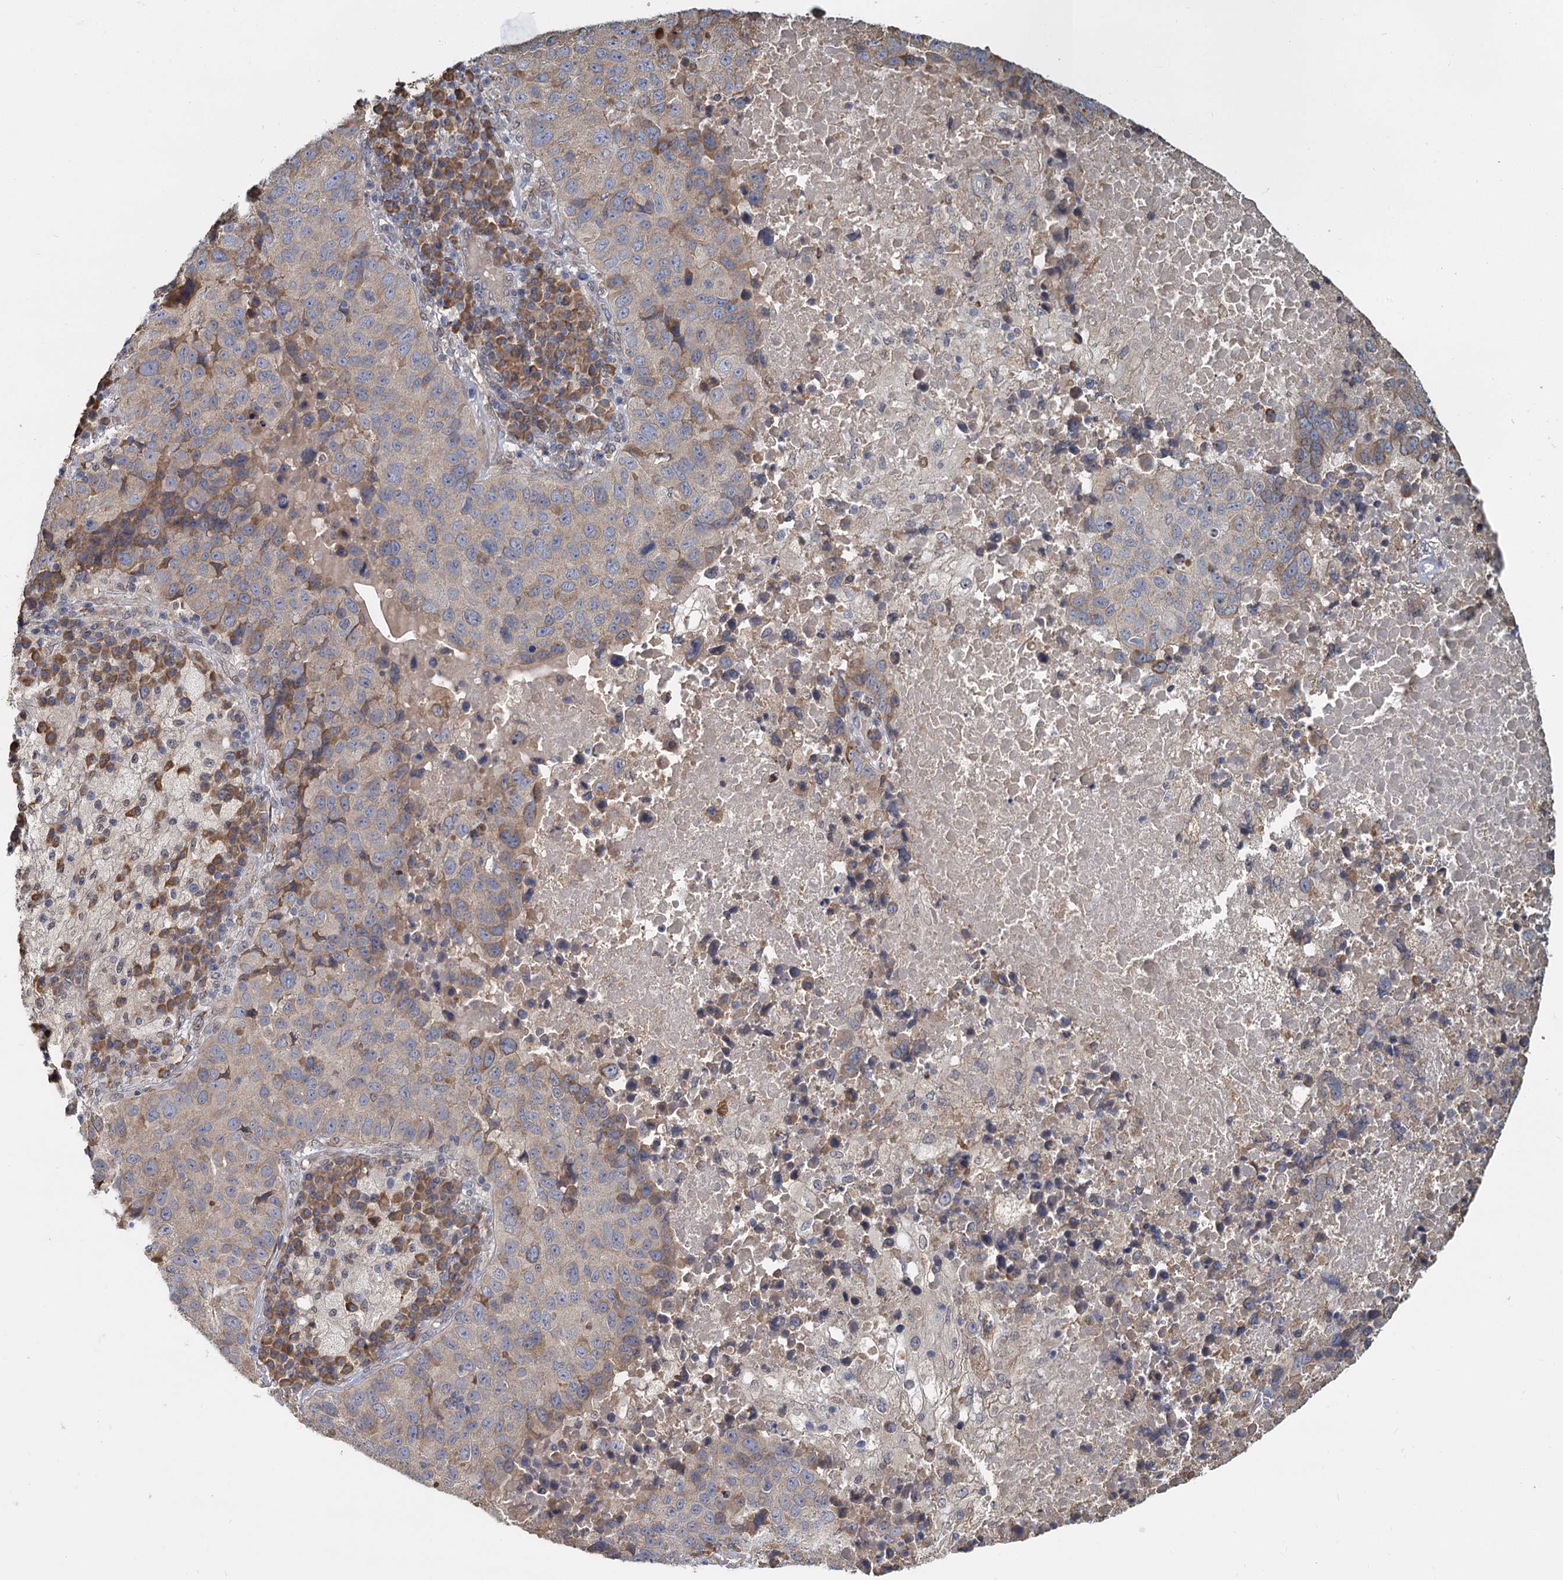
{"staining": {"intensity": "weak", "quantity": "<25%", "location": "cytoplasmic/membranous"}, "tissue": "lung cancer", "cell_type": "Tumor cells", "image_type": "cancer", "snomed": [{"axis": "morphology", "description": "Squamous cell carcinoma, NOS"}, {"axis": "topography", "description": "Lung"}], "caption": "Tumor cells show no significant positivity in lung squamous cell carcinoma.", "gene": "LRRC51", "patient": {"sex": "male", "age": 73}}